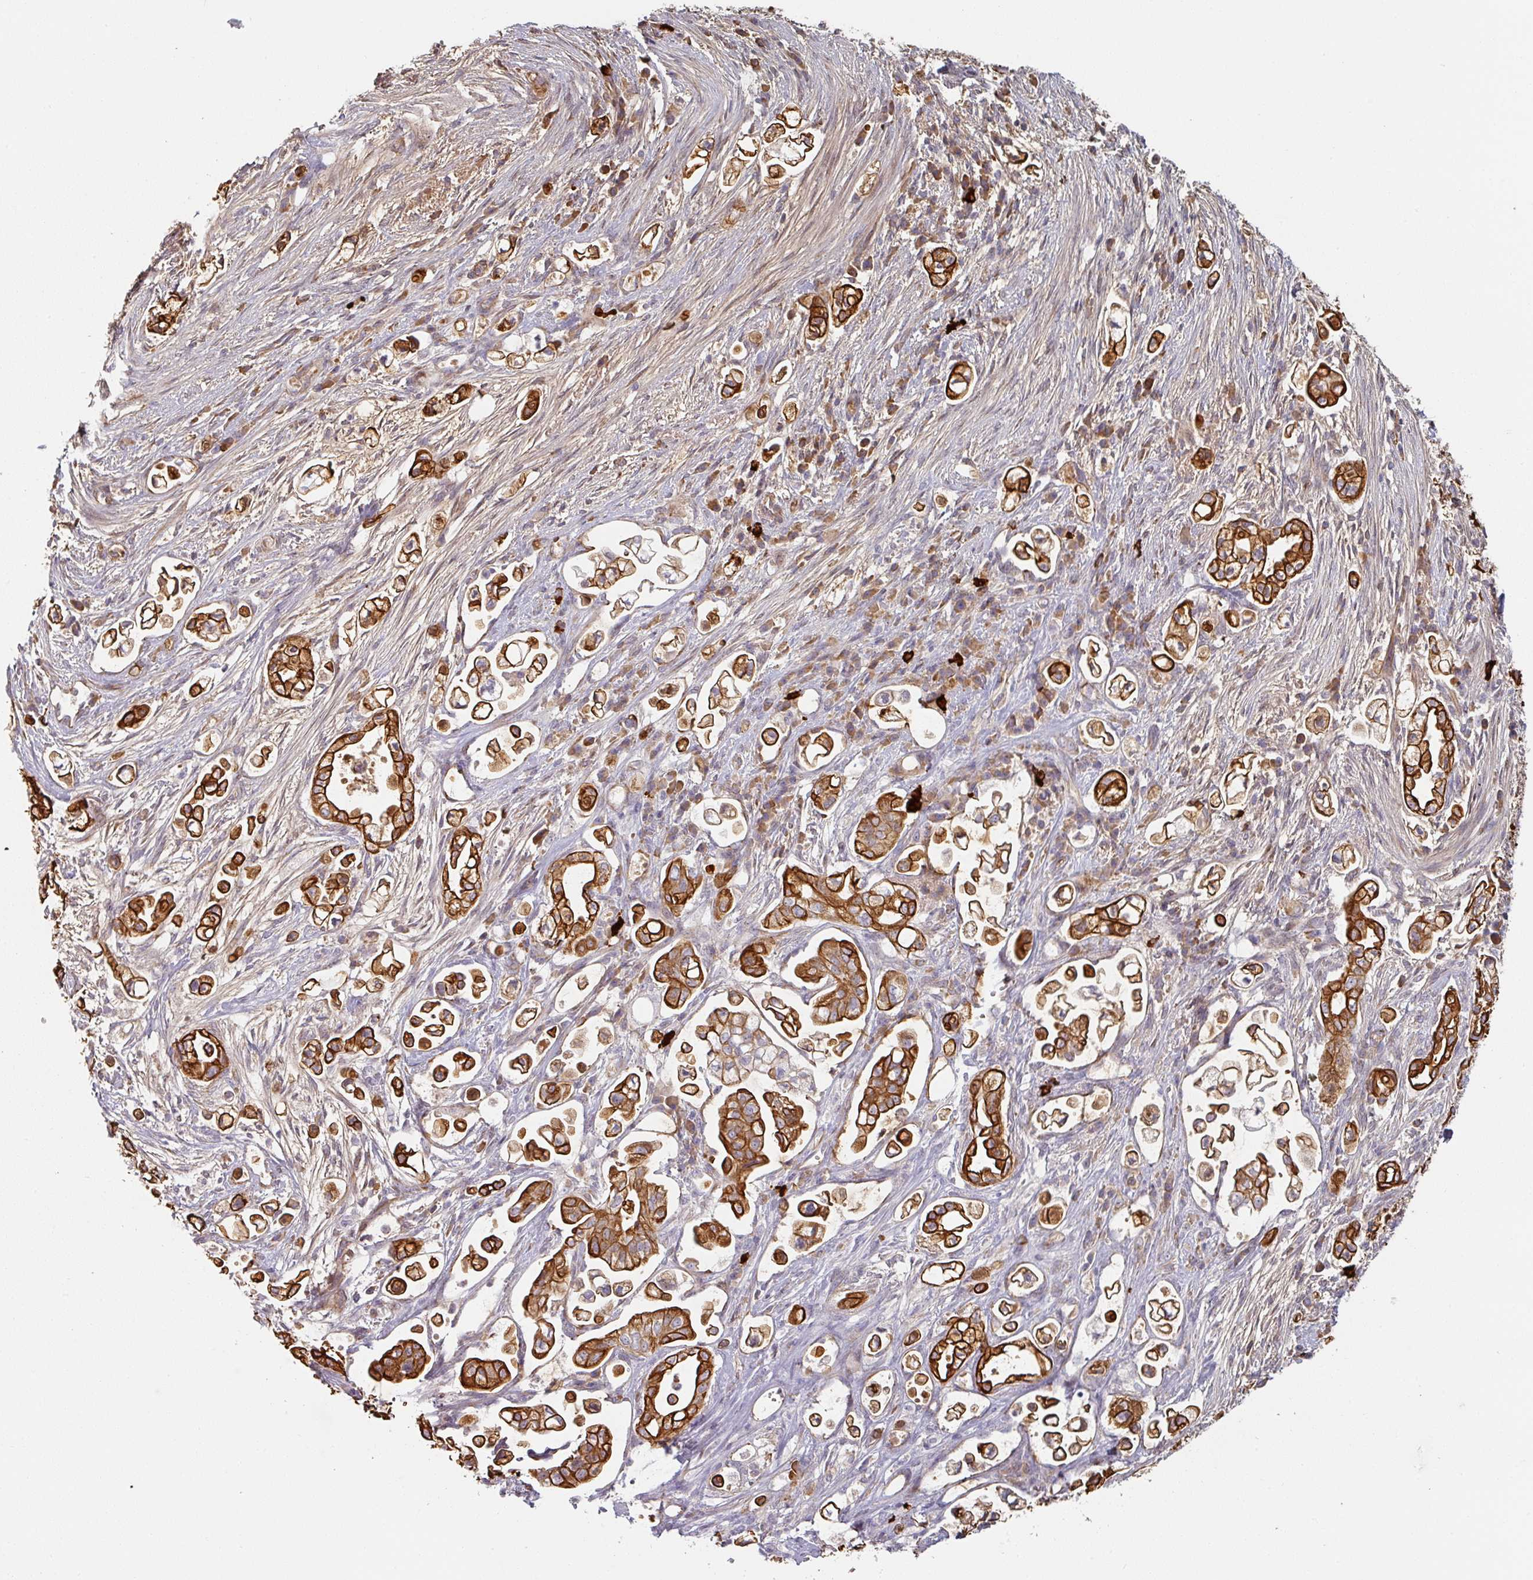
{"staining": {"intensity": "strong", "quantity": ">75%", "location": "cytoplasmic/membranous"}, "tissue": "pancreatic cancer", "cell_type": "Tumor cells", "image_type": "cancer", "snomed": [{"axis": "morphology", "description": "Adenocarcinoma, NOS"}, {"axis": "topography", "description": "Pancreas"}], "caption": "Human pancreatic cancer stained for a protein (brown) demonstrates strong cytoplasmic/membranous positive staining in approximately >75% of tumor cells.", "gene": "CEP78", "patient": {"sex": "female", "age": 69}}